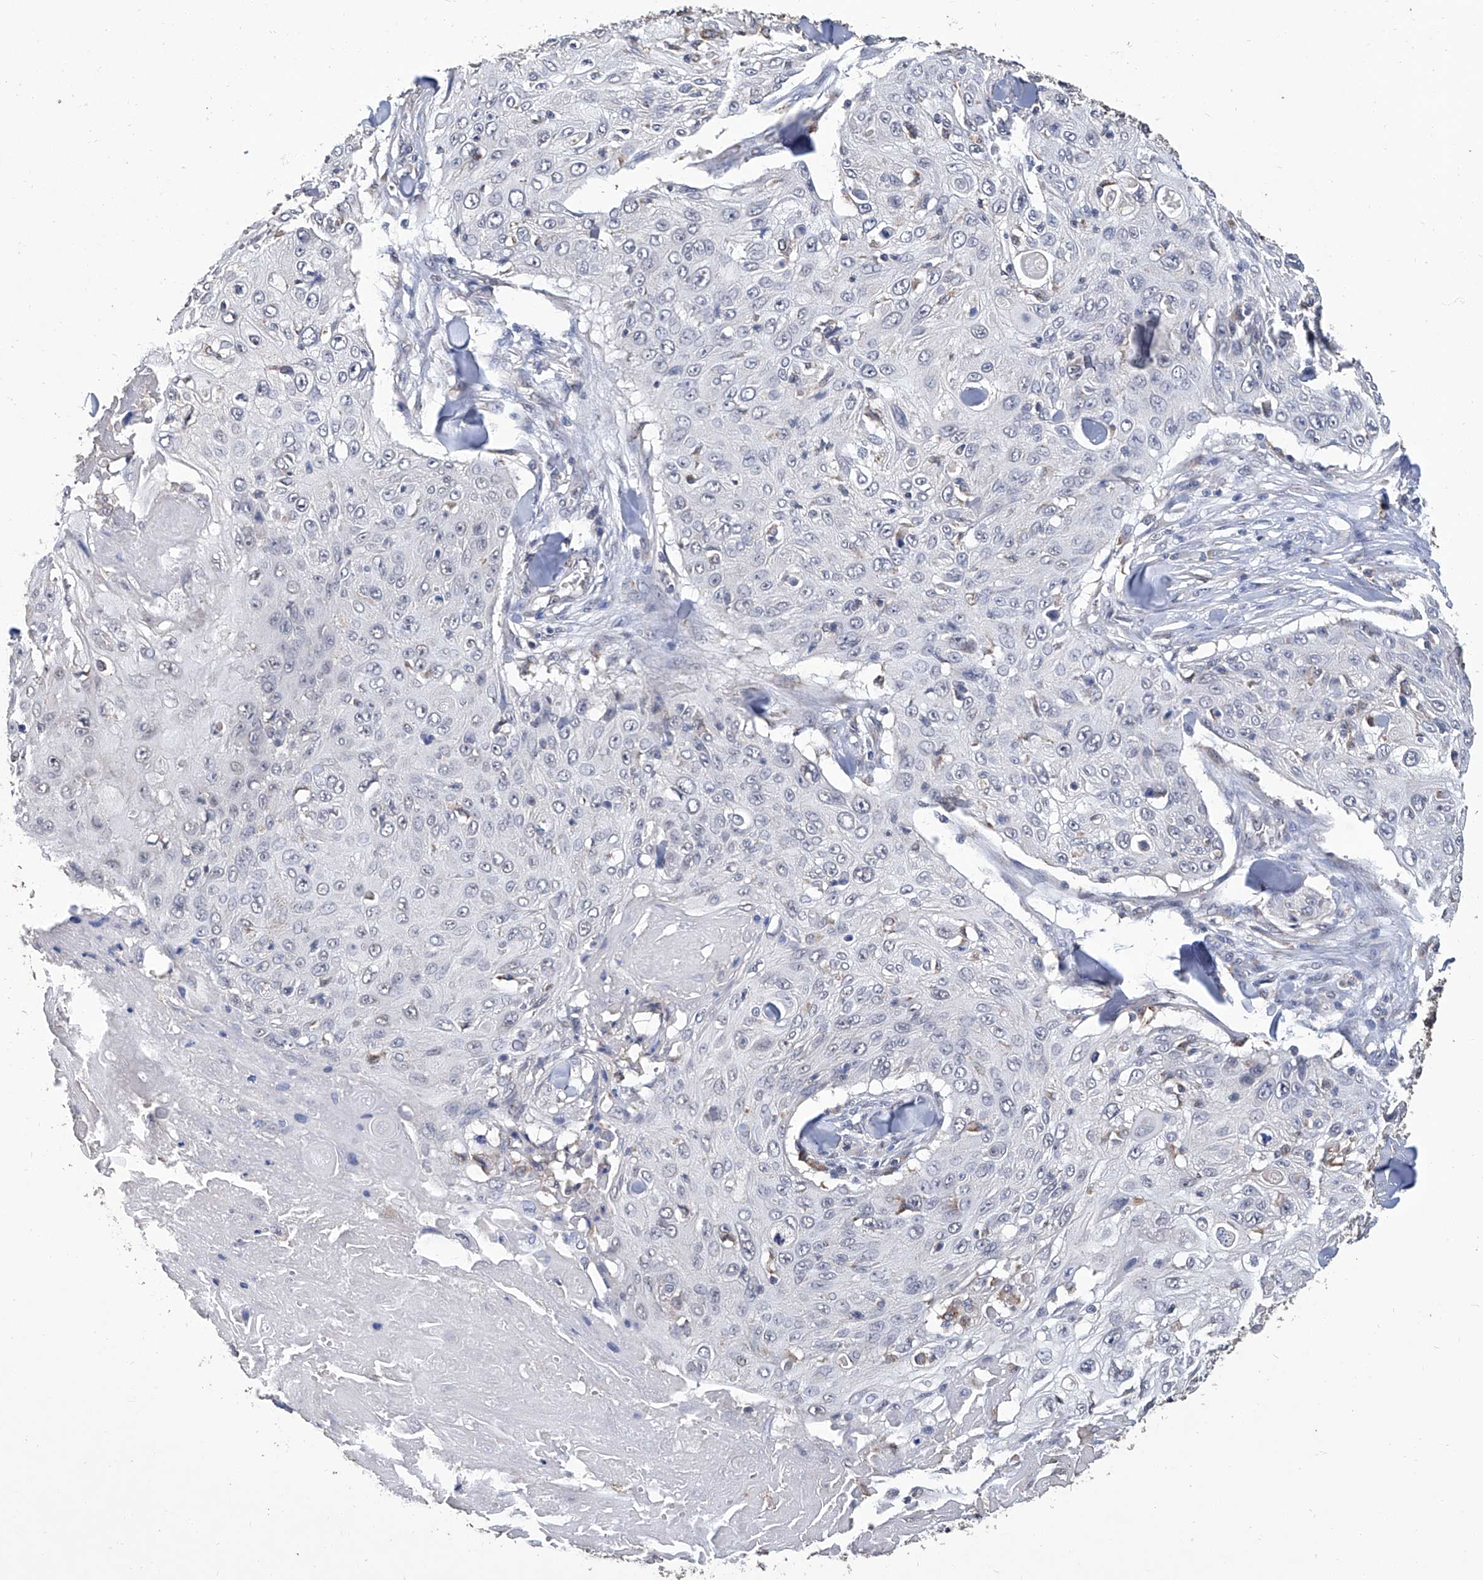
{"staining": {"intensity": "negative", "quantity": "none", "location": "none"}, "tissue": "skin cancer", "cell_type": "Tumor cells", "image_type": "cancer", "snomed": [{"axis": "morphology", "description": "Squamous cell carcinoma, NOS"}, {"axis": "topography", "description": "Skin"}], "caption": "Skin cancer (squamous cell carcinoma) was stained to show a protein in brown. There is no significant positivity in tumor cells.", "gene": "GPT", "patient": {"sex": "male", "age": 86}}